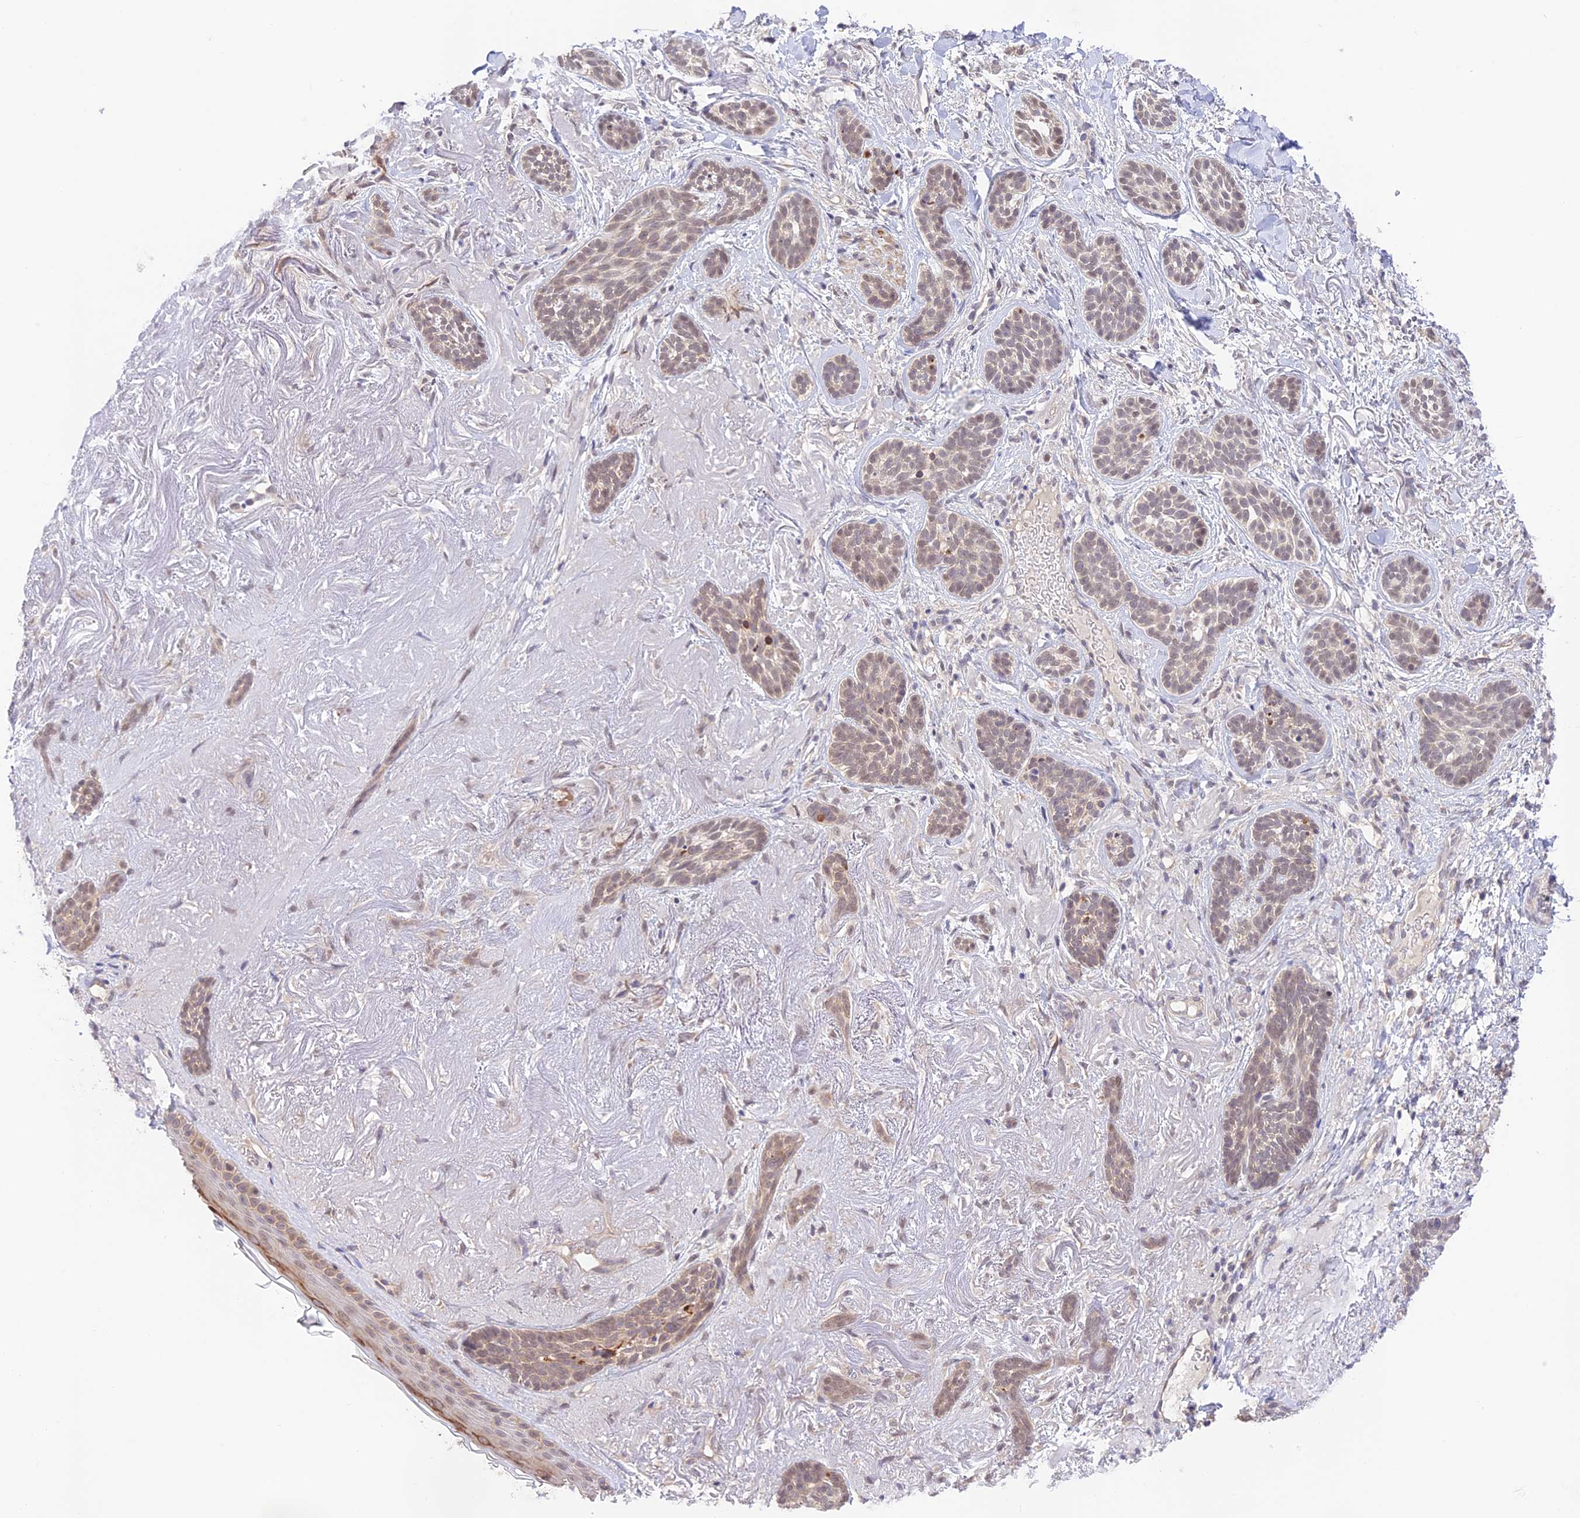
{"staining": {"intensity": "weak", "quantity": "<25%", "location": "cytoplasmic/membranous"}, "tissue": "skin cancer", "cell_type": "Tumor cells", "image_type": "cancer", "snomed": [{"axis": "morphology", "description": "Basal cell carcinoma"}, {"axis": "topography", "description": "Skin"}], "caption": "A histopathology image of human skin cancer (basal cell carcinoma) is negative for staining in tumor cells. (Brightfield microscopy of DAB immunohistochemistry at high magnification).", "gene": "CAMSAP3", "patient": {"sex": "male", "age": 71}}